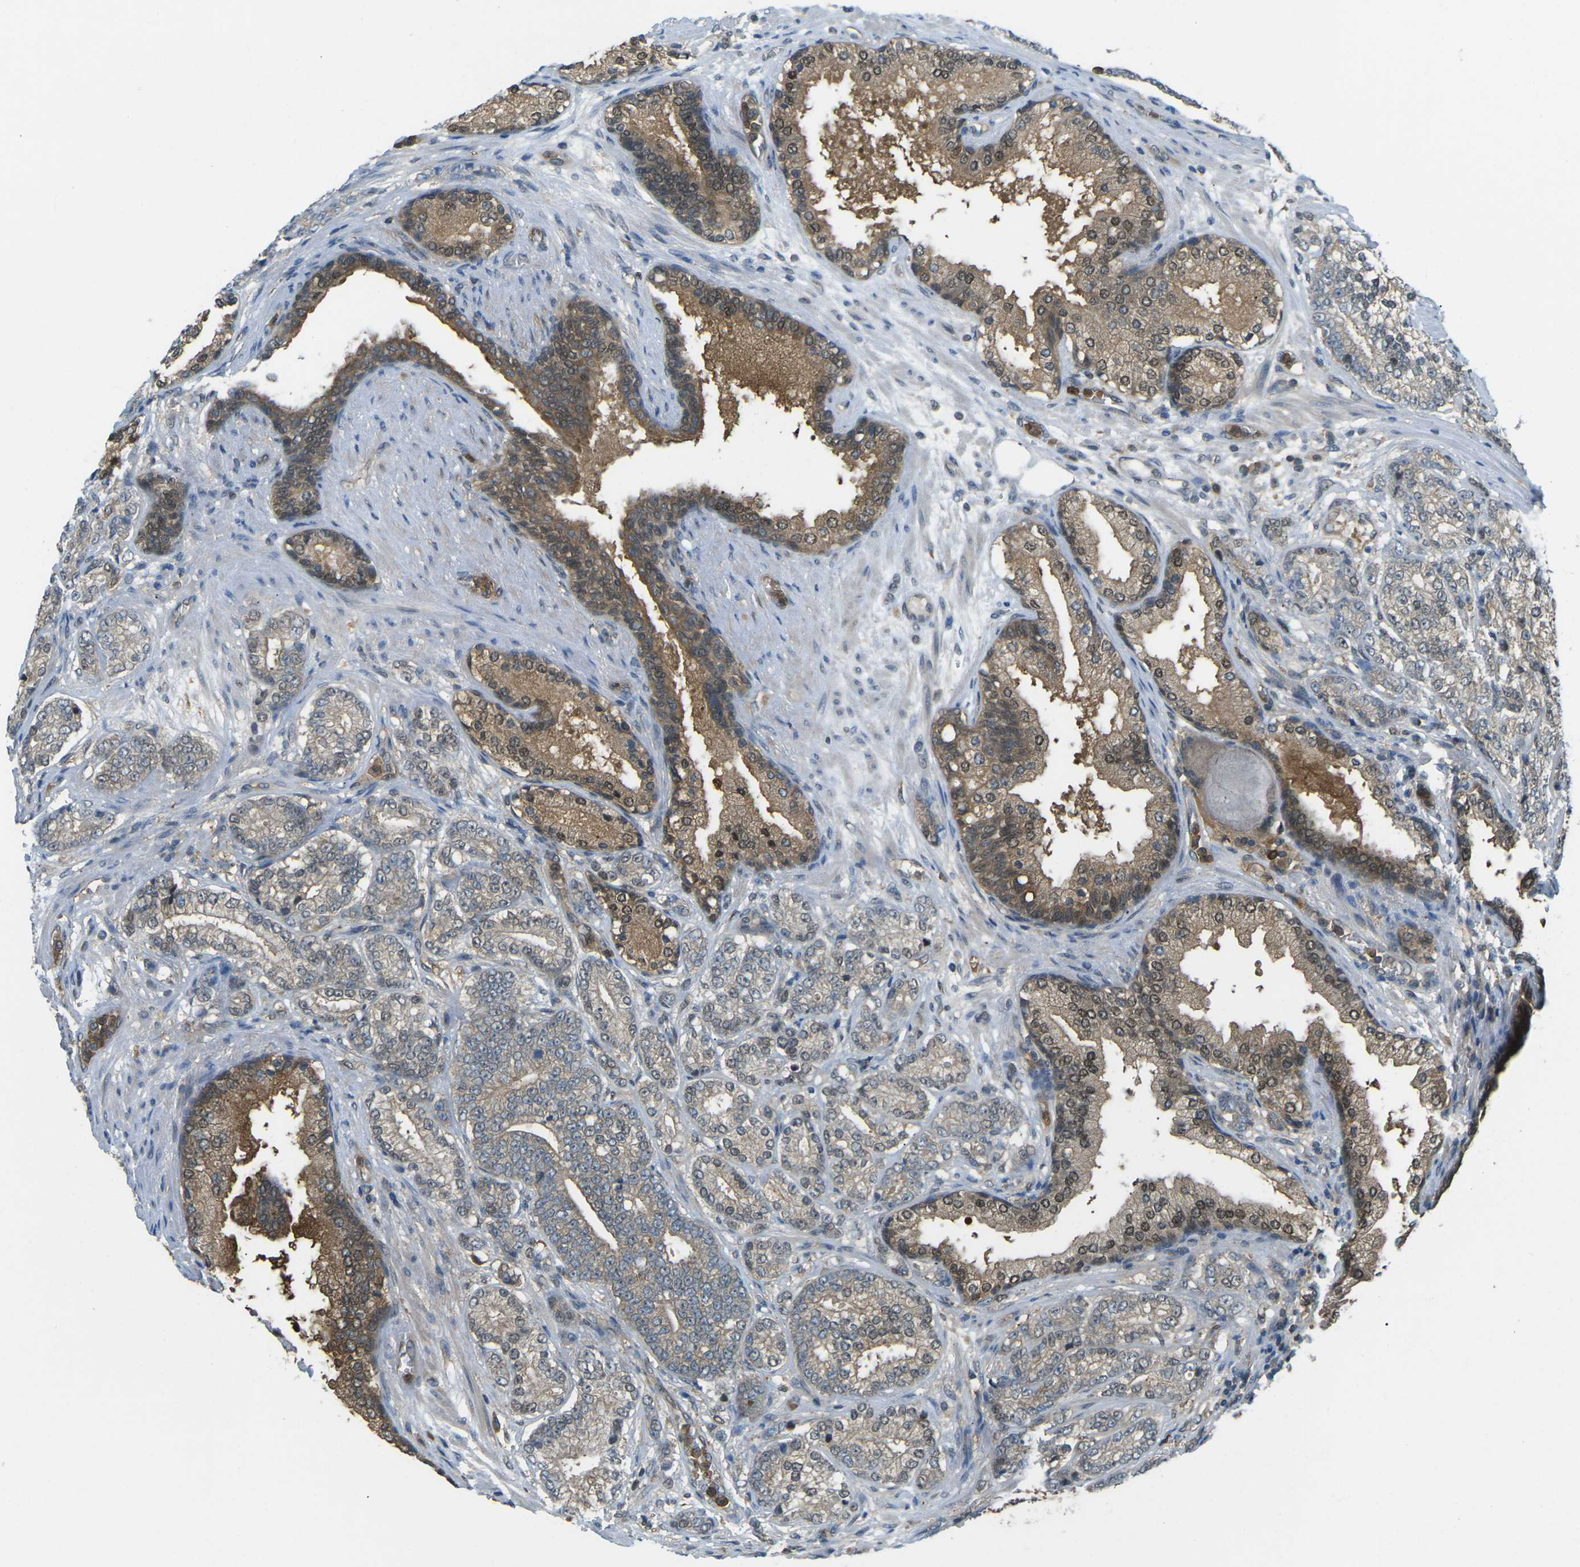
{"staining": {"intensity": "moderate", "quantity": ">75%", "location": "cytoplasmic/membranous,nuclear"}, "tissue": "prostate cancer", "cell_type": "Tumor cells", "image_type": "cancer", "snomed": [{"axis": "morphology", "description": "Adenocarcinoma, High grade"}, {"axis": "topography", "description": "Prostate"}], "caption": "Protein expression analysis of high-grade adenocarcinoma (prostate) demonstrates moderate cytoplasmic/membranous and nuclear expression in about >75% of tumor cells.", "gene": "PIEZO2", "patient": {"sex": "male", "age": 61}}